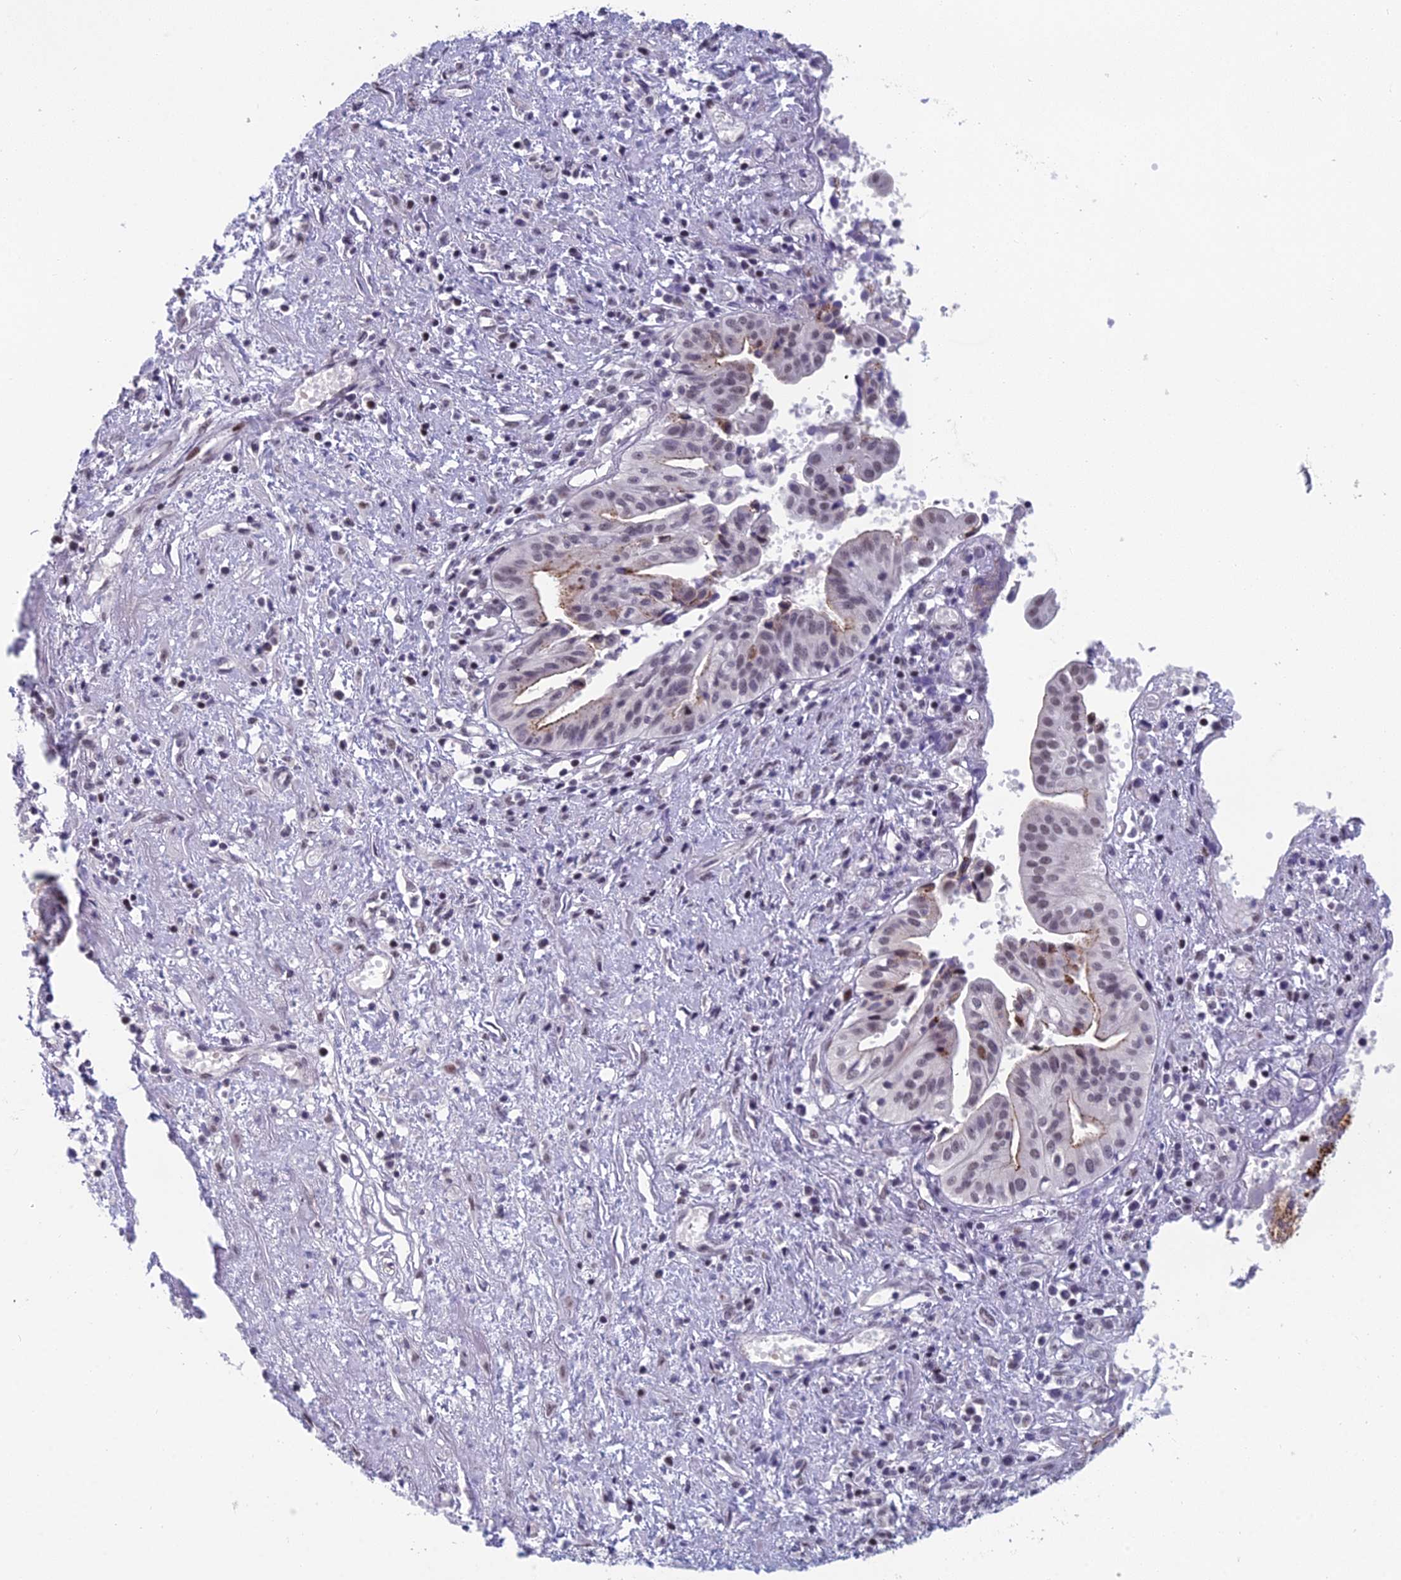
{"staining": {"intensity": "negative", "quantity": "none", "location": "none"}, "tissue": "pancreatic cancer", "cell_type": "Tumor cells", "image_type": "cancer", "snomed": [{"axis": "morphology", "description": "Adenocarcinoma, NOS"}, {"axis": "topography", "description": "Pancreas"}], "caption": "Immunohistochemistry of pancreatic cancer reveals no positivity in tumor cells.", "gene": "RGS17", "patient": {"sex": "female", "age": 50}}